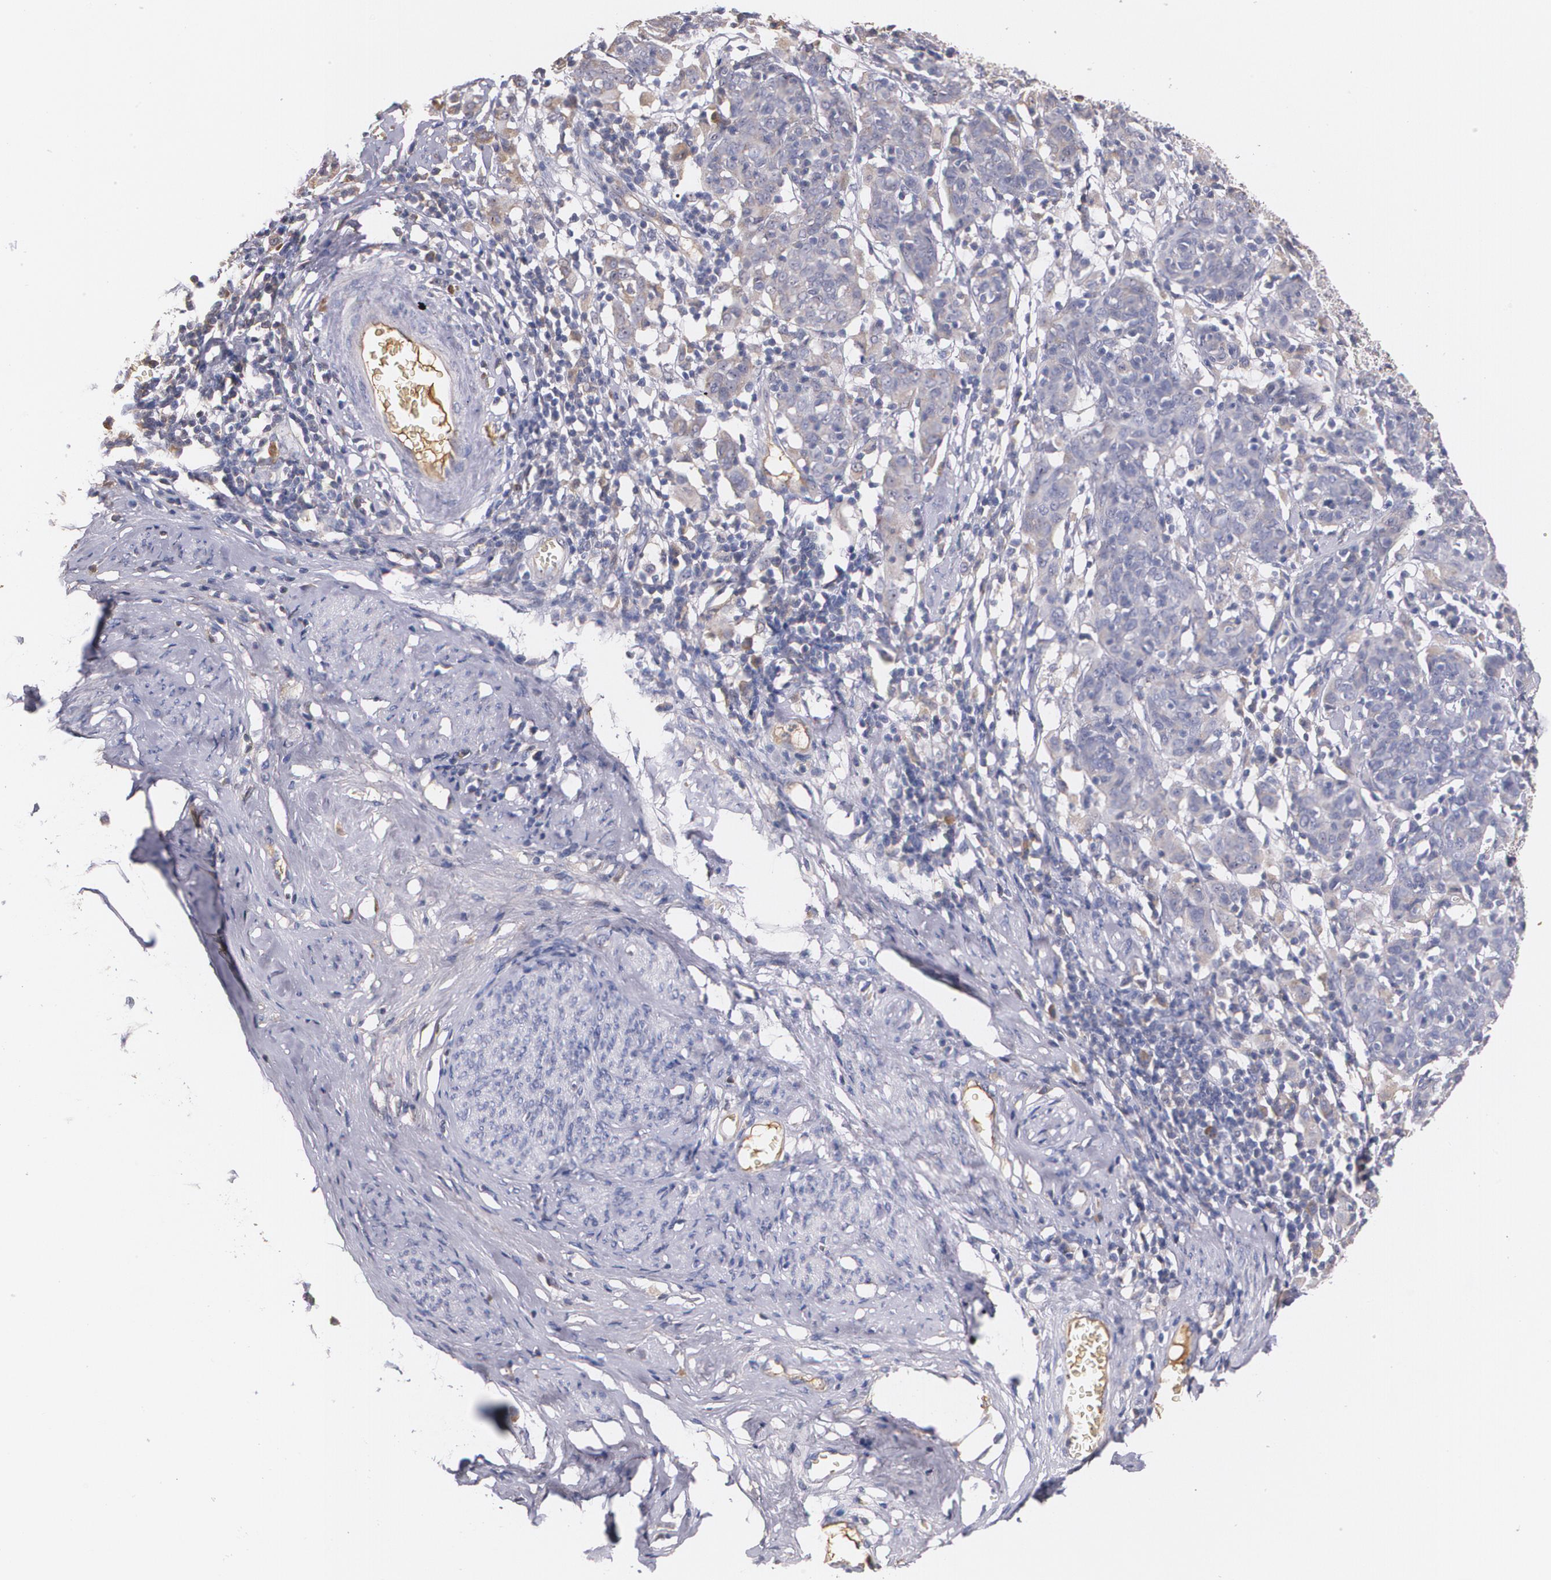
{"staining": {"intensity": "weak", "quantity": "25%-75%", "location": "cytoplasmic/membranous"}, "tissue": "cervical cancer", "cell_type": "Tumor cells", "image_type": "cancer", "snomed": [{"axis": "morphology", "description": "Normal tissue, NOS"}, {"axis": "morphology", "description": "Squamous cell carcinoma, NOS"}, {"axis": "topography", "description": "Cervix"}], "caption": "Cervical squamous cell carcinoma was stained to show a protein in brown. There is low levels of weak cytoplasmic/membranous staining in about 25%-75% of tumor cells.", "gene": "AMBP", "patient": {"sex": "female", "age": 67}}